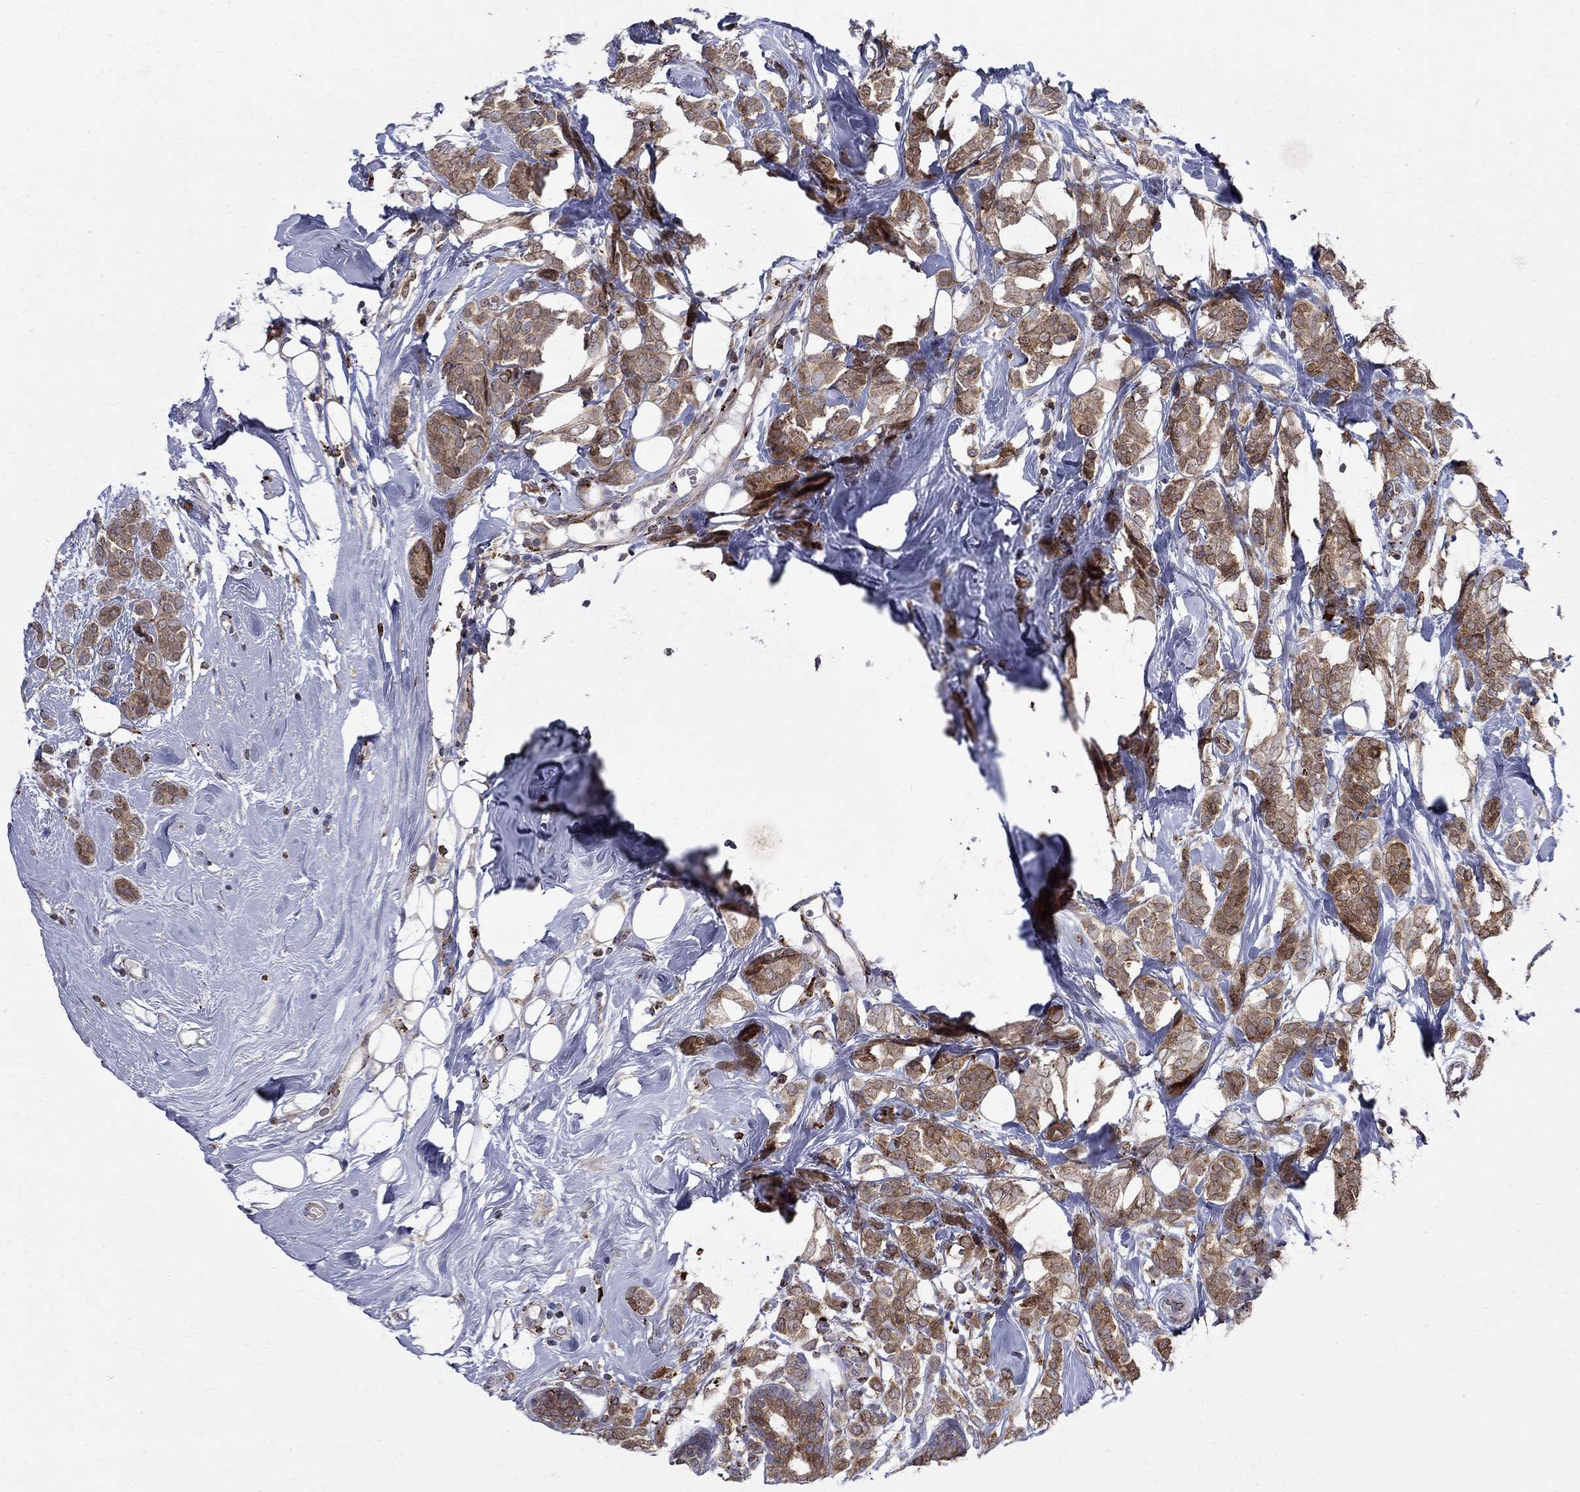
{"staining": {"intensity": "moderate", "quantity": "25%-75%", "location": "cytoplasmic/membranous,nuclear"}, "tissue": "breast cancer", "cell_type": "Tumor cells", "image_type": "cancer", "snomed": [{"axis": "morphology", "description": "Lobular carcinoma"}, {"axis": "topography", "description": "Breast"}], "caption": "A histopathology image of breast cancer (lobular carcinoma) stained for a protein reveals moderate cytoplasmic/membranous and nuclear brown staining in tumor cells. The staining is performed using DAB brown chromogen to label protein expression. The nuclei are counter-stained blue using hematoxylin.", "gene": "CAB39L", "patient": {"sex": "female", "age": 49}}